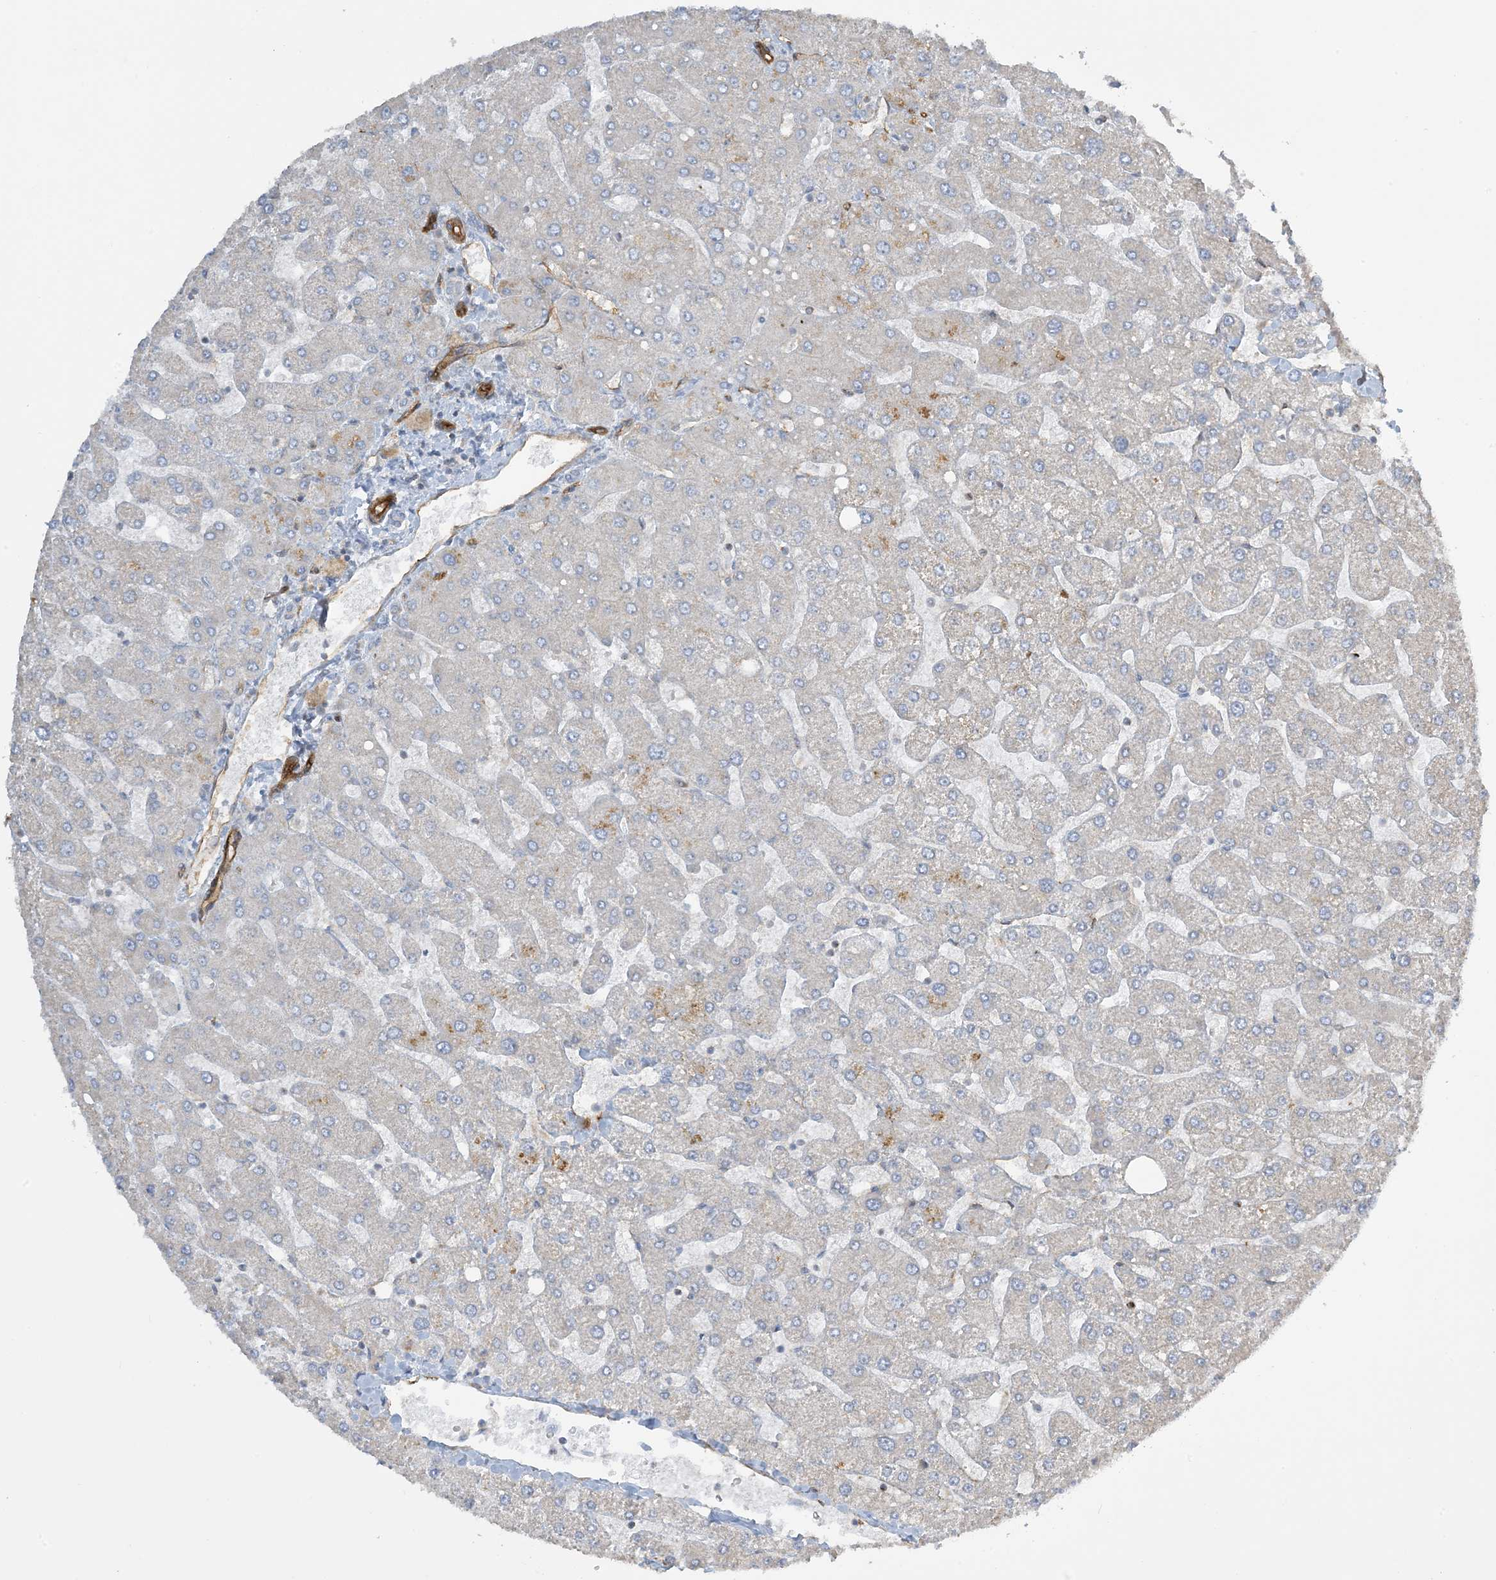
{"staining": {"intensity": "moderate", "quantity": ">75%", "location": "cytoplasmic/membranous"}, "tissue": "liver", "cell_type": "Cholangiocytes", "image_type": "normal", "snomed": [{"axis": "morphology", "description": "Normal tissue, NOS"}, {"axis": "topography", "description": "Liver"}], "caption": "Normal liver was stained to show a protein in brown. There is medium levels of moderate cytoplasmic/membranous staining in approximately >75% of cholangiocytes. (DAB (3,3'-diaminobenzidine) = brown stain, brightfield microscopy at high magnification).", "gene": "AGA", "patient": {"sex": "male", "age": 55}}